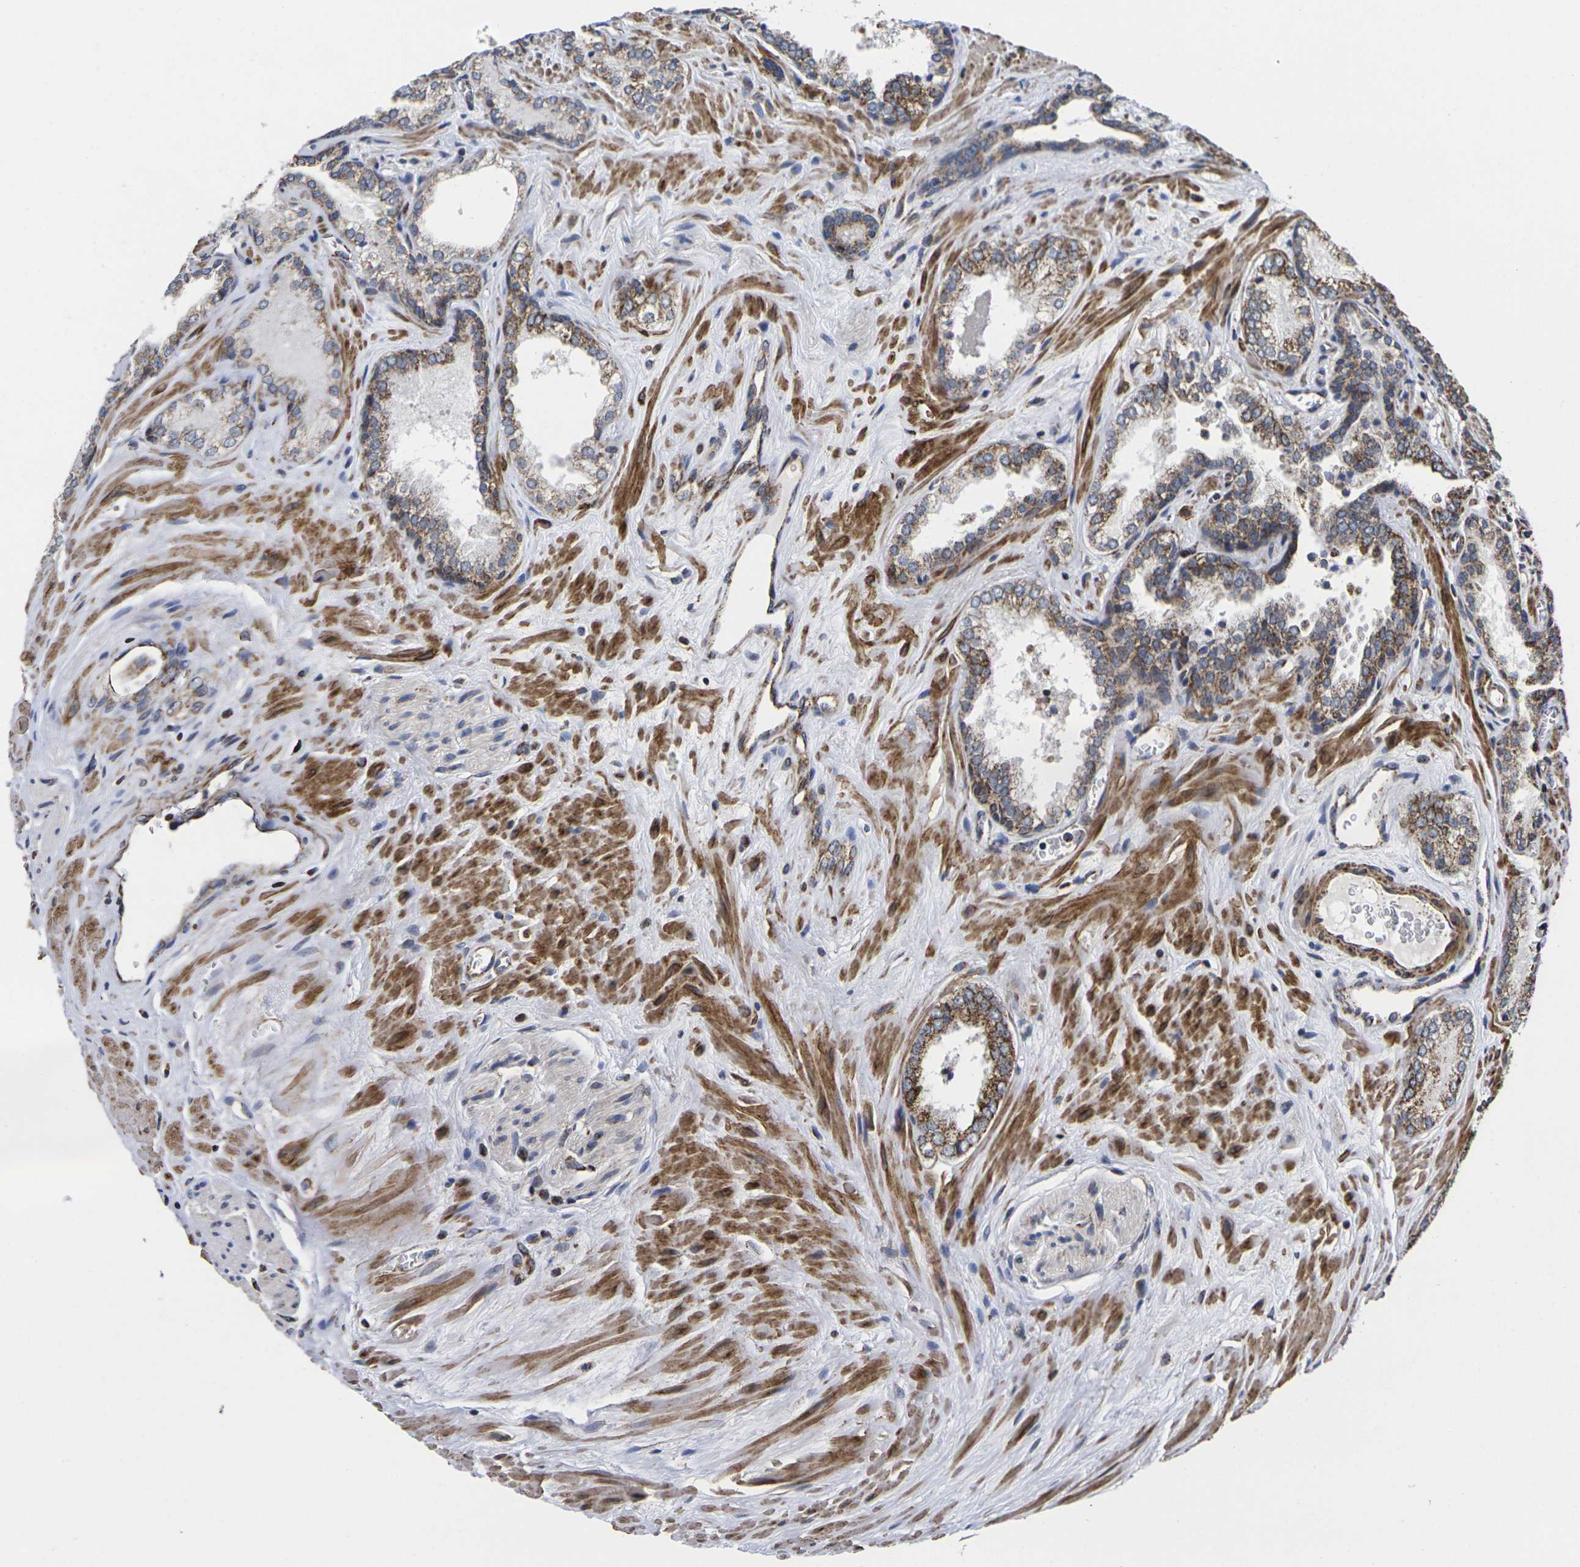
{"staining": {"intensity": "strong", "quantity": "<25%", "location": "cytoplasmic/membranous"}, "tissue": "prostate cancer", "cell_type": "Tumor cells", "image_type": "cancer", "snomed": [{"axis": "morphology", "description": "Adenocarcinoma, Low grade"}, {"axis": "topography", "description": "Prostate"}], "caption": "Immunohistochemistry (DAB (3,3'-diaminobenzidine)) staining of human prostate low-grade adenocarcinoma shows strong cytoplasmic/membranous protein positivity in about <25% of tumor cells. (Brightfield microscopy of DAB IHC at high magnification).", "gene": "P2RY11", "patient": {"sex": "male", "age": 60}}